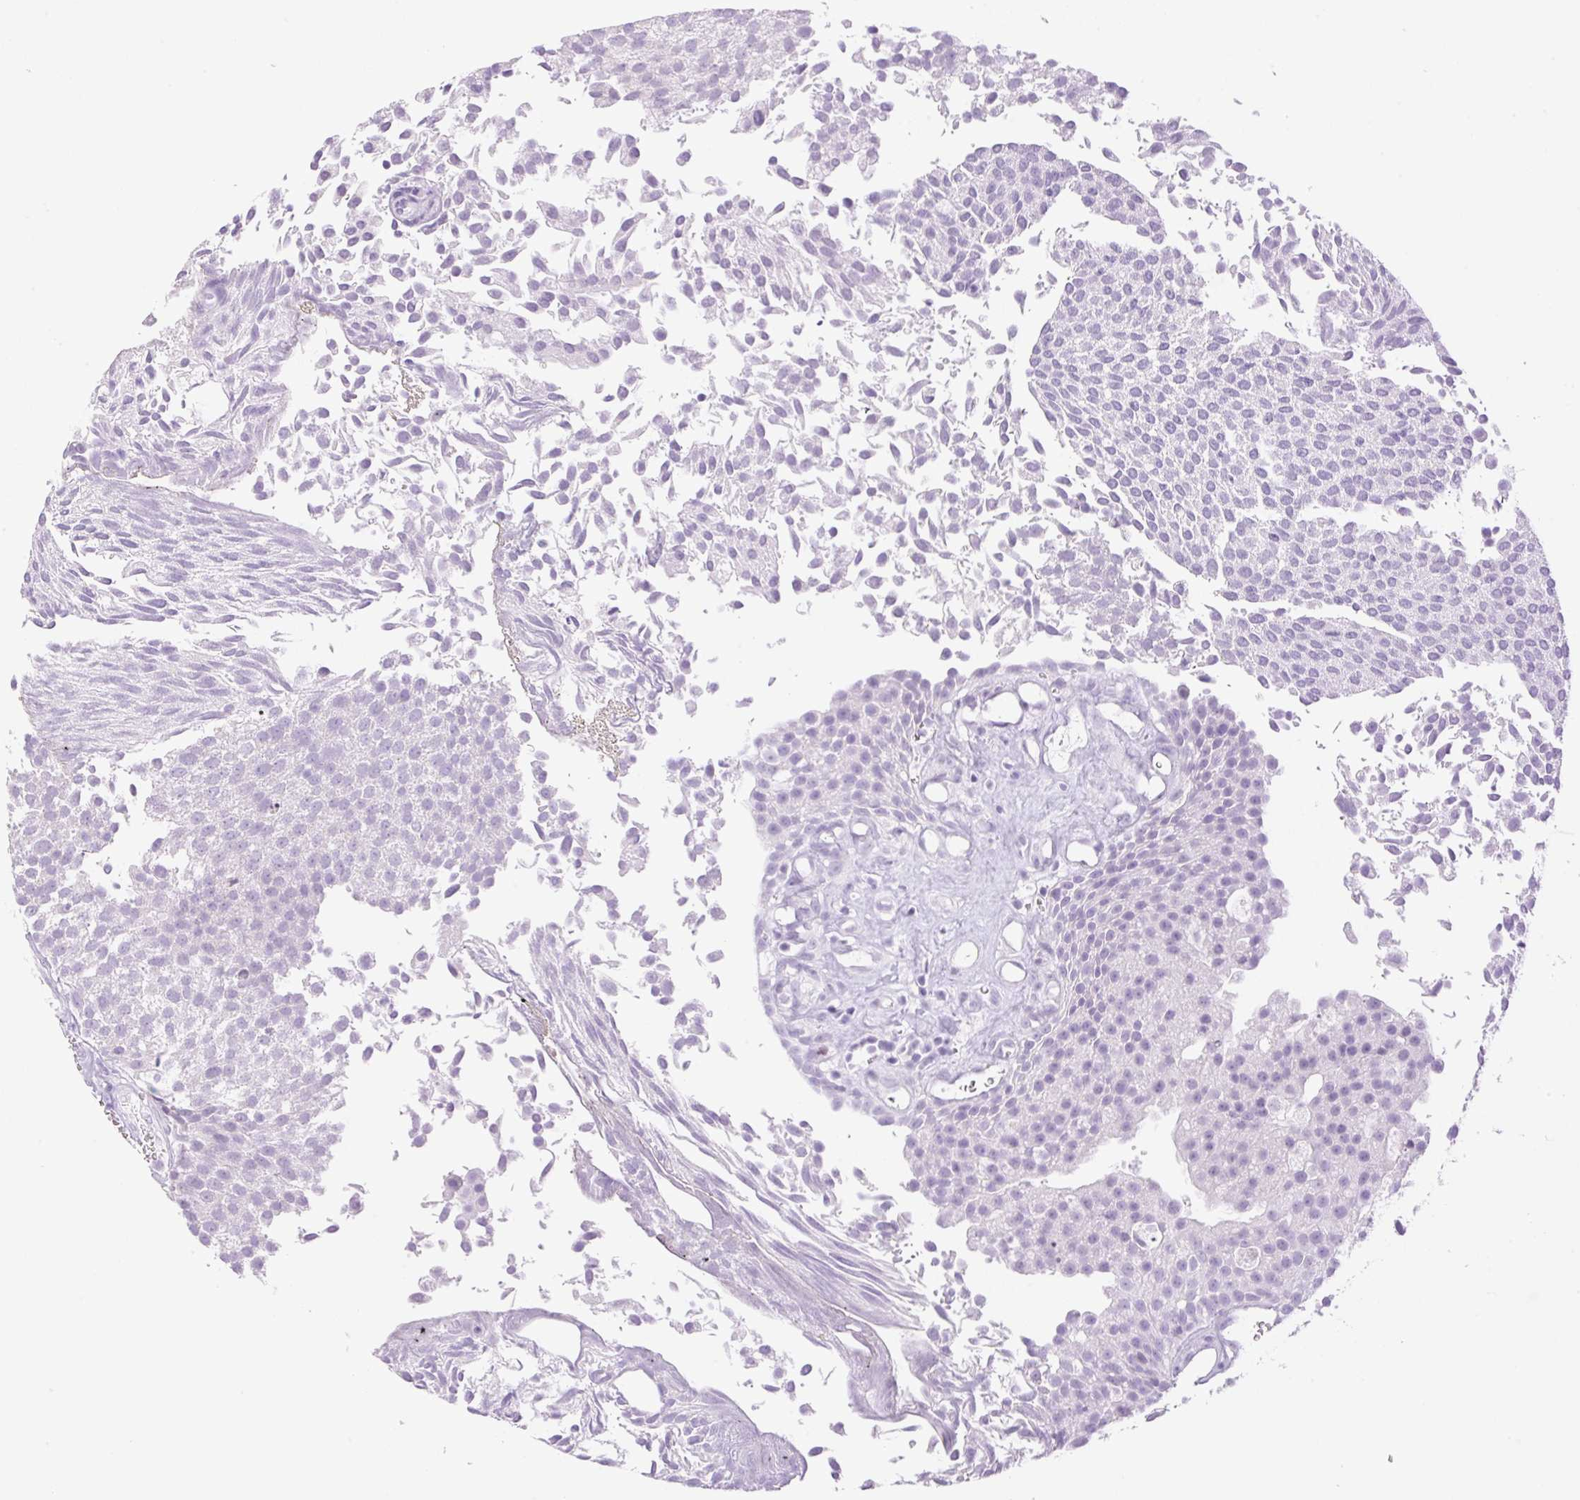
{"staining": {"intensity": "negative", "quantity": "none", "location": "none"}, "tissue": "urothelial cancer", "cell_type": "Tumor cells", "image_type": "cancer", "snomed": [{"axis": "morphology", "description": "Urothelial carcinoma, Low grade"}, {"axis": "topography", "description": "Urinary bladder"}], "caption": "This is an immunohistochemistry (IHC) photomicrograph of urothelial cancer. There is no positivity in tumor cells.", "gene": "SP140L", "patient": {"sex": "female", "age": 79}}